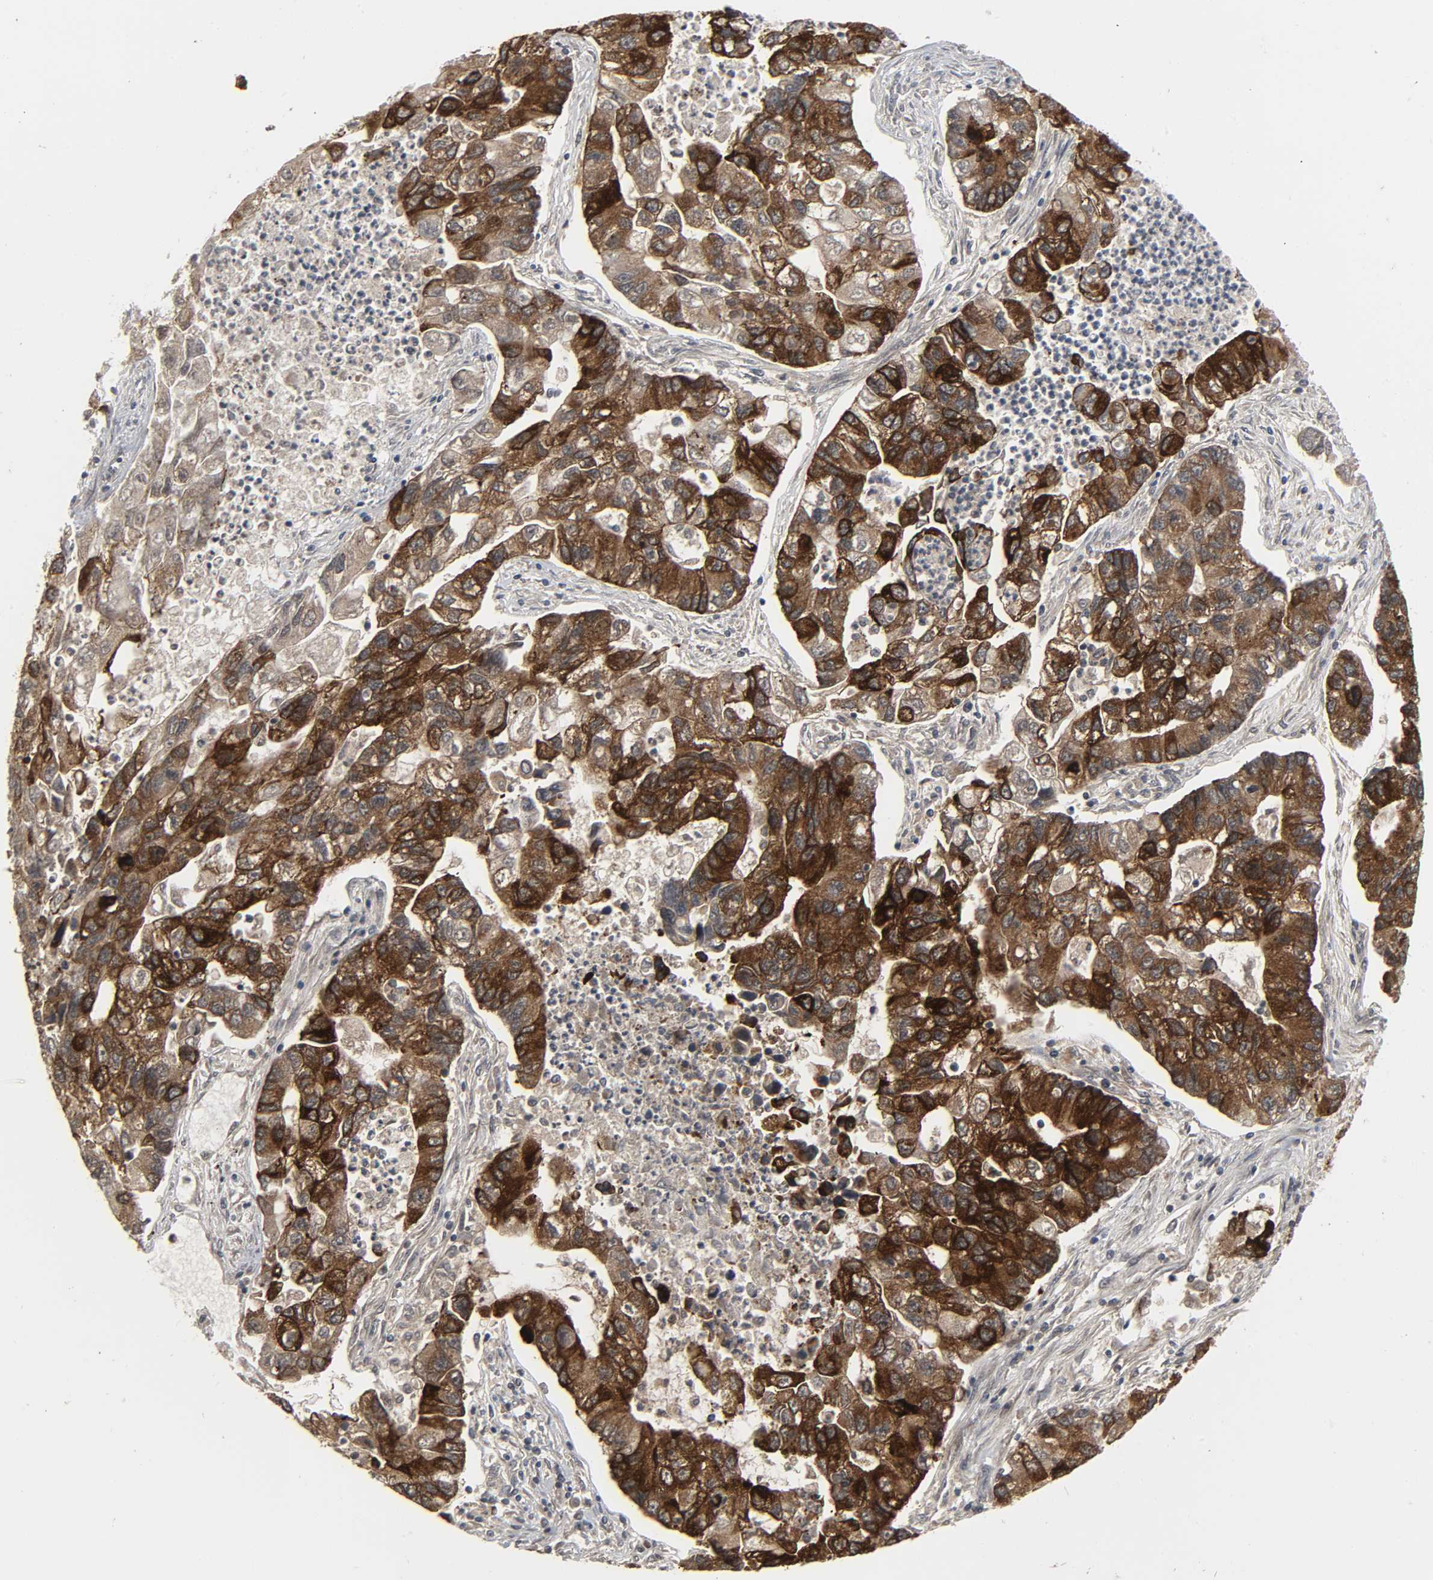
{"staining": {"intensity": "strong", "quantity": ">75%", "location": "cytoplasmic/membranous"}, "tissue": "lung cancer", "cell_type": "Tumor cells", "image_type": "cancer", "snomed": [{"axis": "morphology", "description": "Adenocarcinoma, NOS"}, {"axis": "topography", "description": "Lung"}], "caption": "Strong cytoplasmic/membranous protein positivity is appreciated in approximately >75% of tumor cells in lung cancer. (Stains: DAB (3,3'-diaminobenzidine) in brown, nuclei in blue, Microscopy: brightfield microscopy at high magnification).", "gene": "MUC1", "patient": {"sex": "female", "age": 51}}